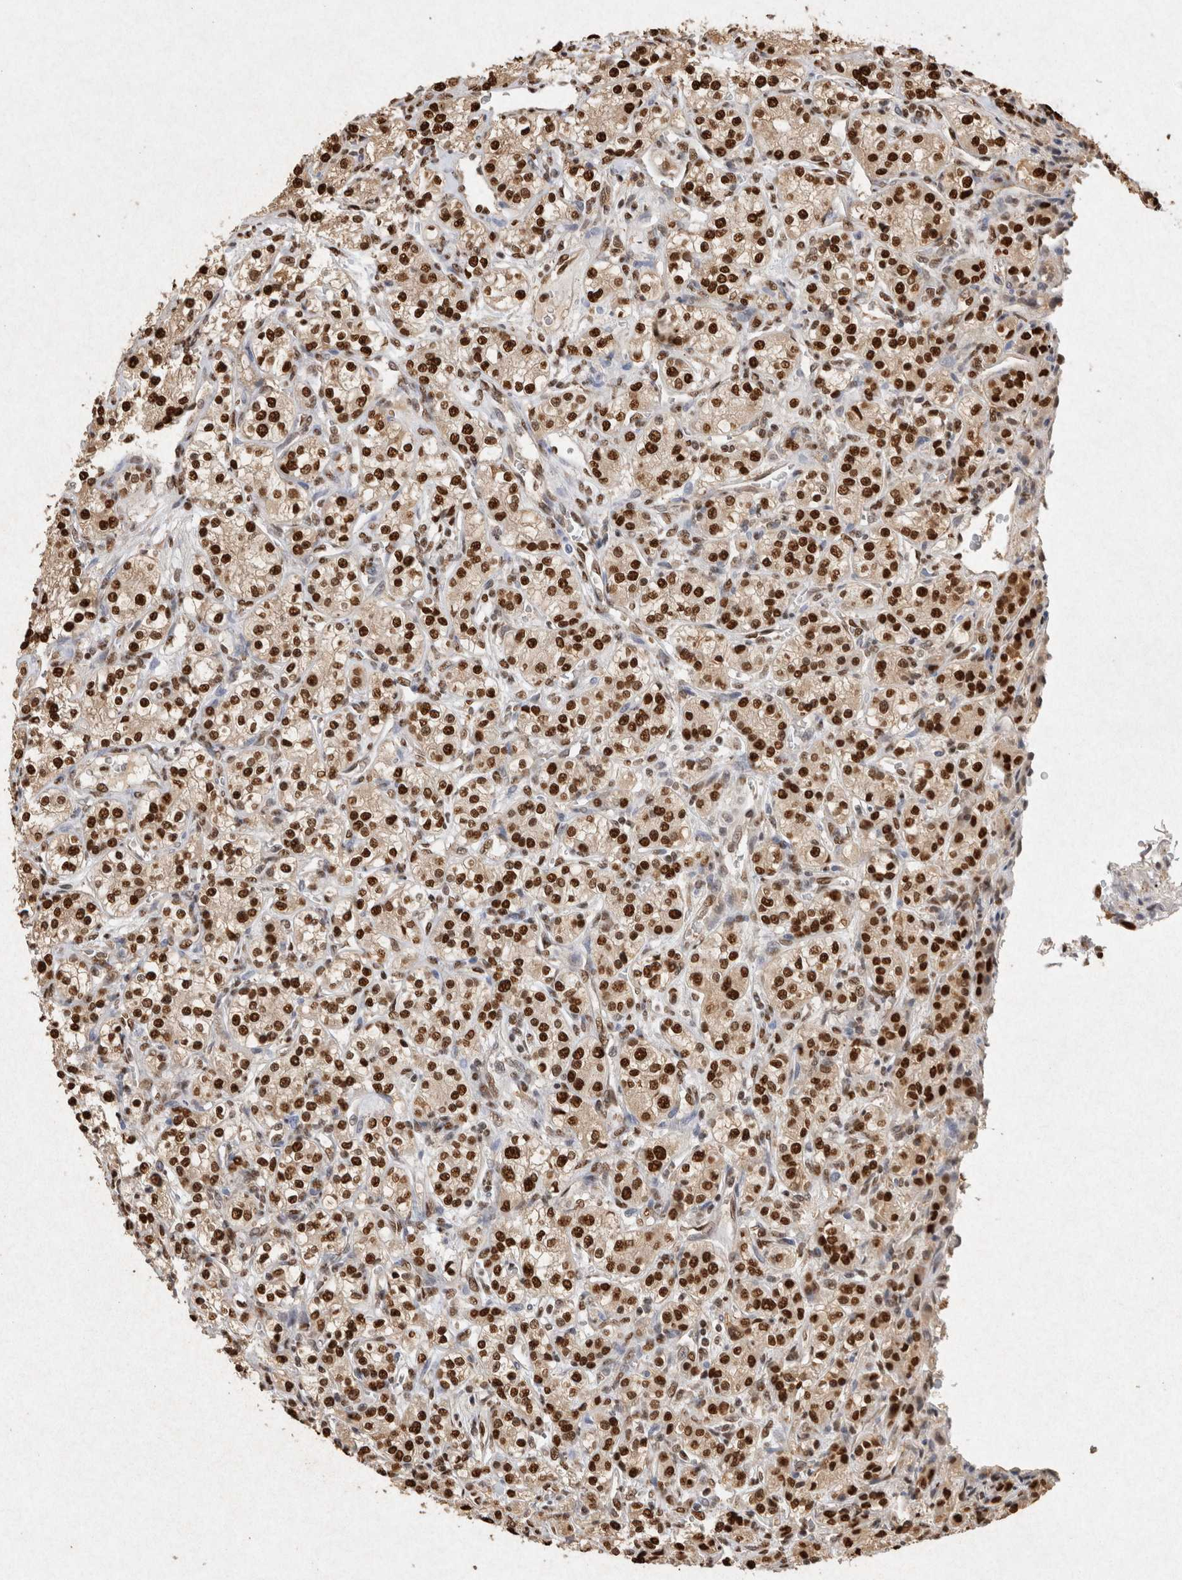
{"staining": {"intensity": "strong", "quantity": ">75%", "location": "nuclear"}, "tissue": "renal cancer", "cell_type": "Tumor cells", "image_type": "cancer", "snomed": [{"axis": "morphology", "description": "Adenocarcinoma, NOS"}, {"axis": "topography", "description": "Kidney"}], "caption": "Tumor cells display strong nuclear expression in about >75% of cells in renal adenocarcinoma.", "gene": "HDGF", "patient": {"sex": "male", "age": 77}}